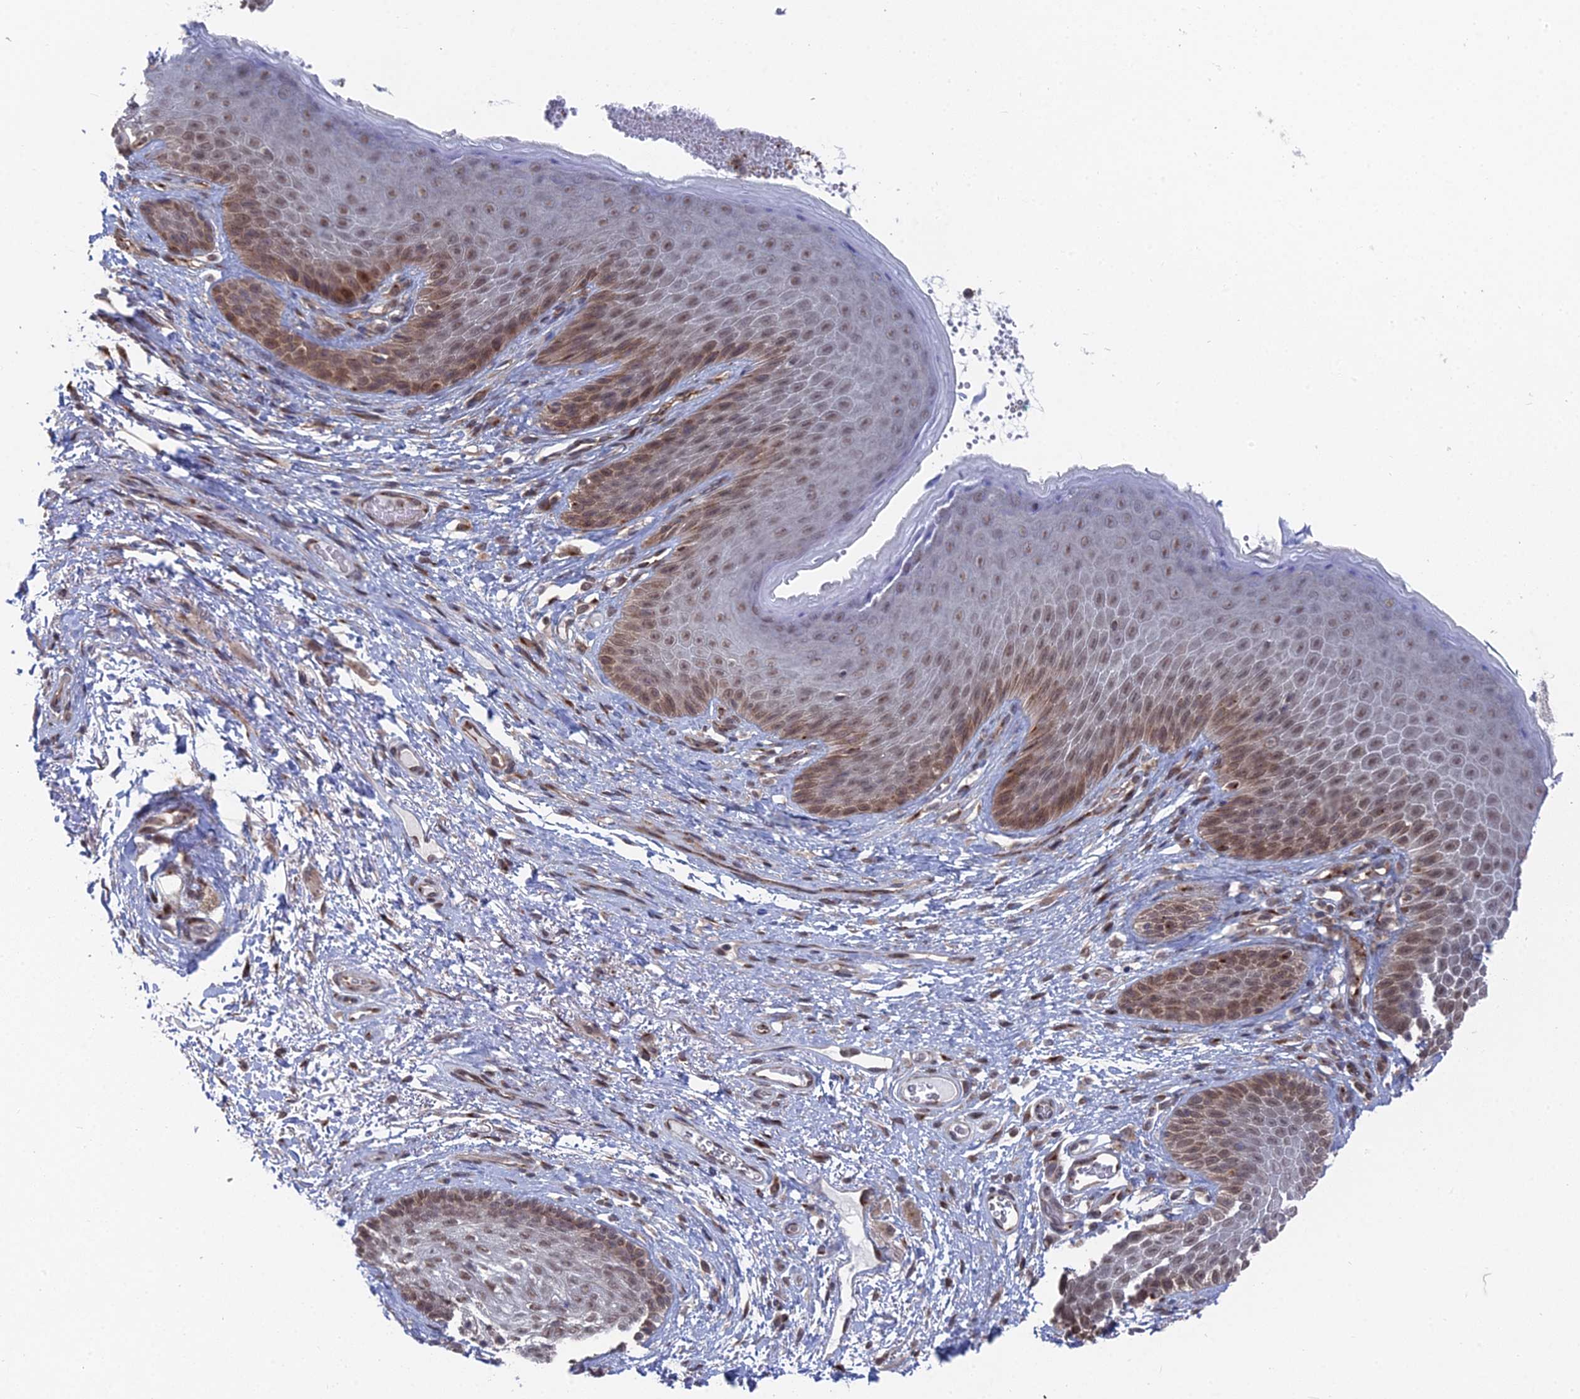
{"staining": {"intensity": "moderate", "quantity": "25%-75%", "location": "cytoplasmic/membranous,nuclear"}, "tissue": "skin", "cell_type": "Epidermal cells", "image_type": "normal", "snomed": [{"axis": "morphology", "description": "Normal tissue, NOS"}, {"axis": "topography", "description": "Anal"}], "caption": "IHC (DAB (3,3'-diaminobenzidine)) staining of normal human skin displays moderate cytoplasmic/membranous,nuclear protein positivity in about 25%-75% of epidermal cells.", "gene": "FHIP2A", "patient": {"sex": "male", "age": 74}}